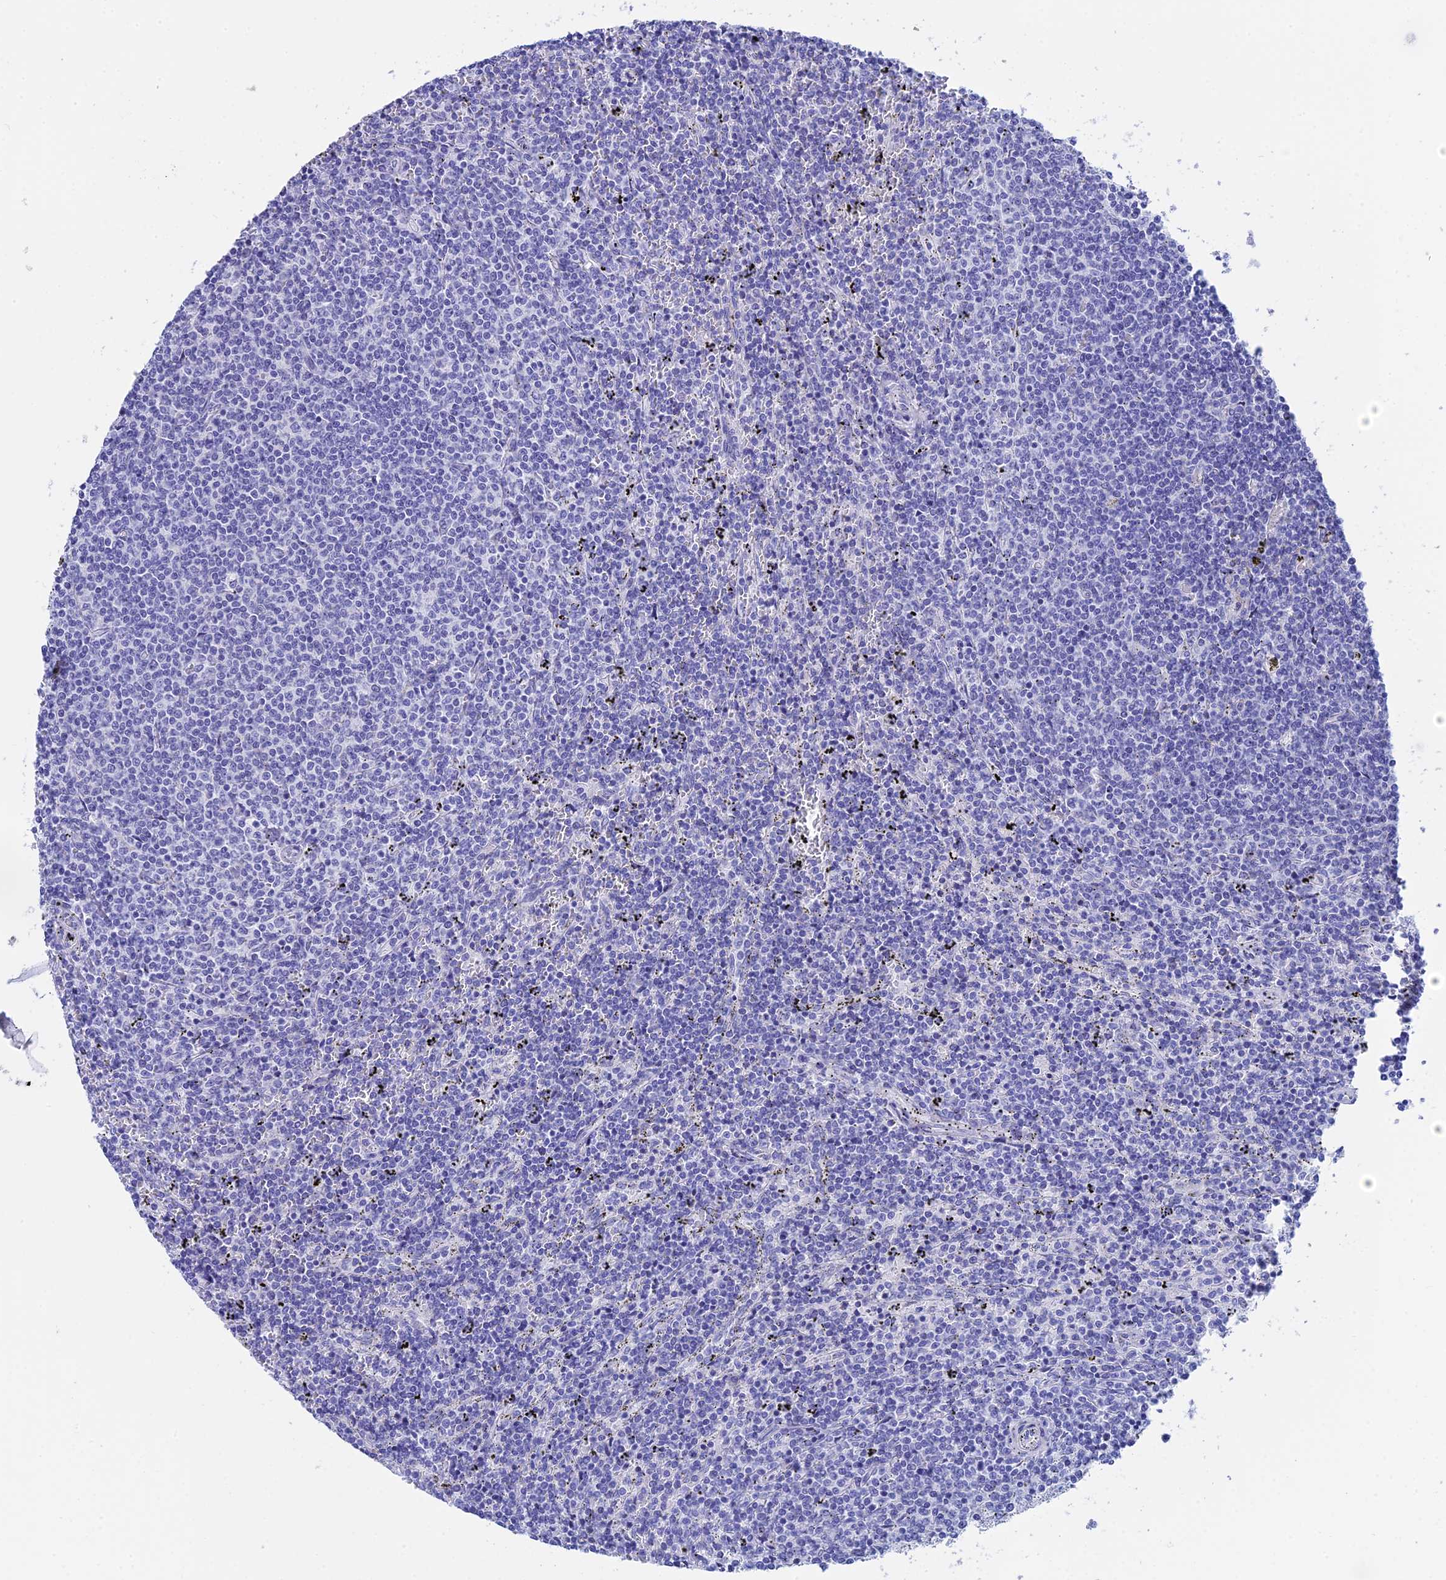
{"staining": {"intensity": "negative", "quantity": "none", "location": "none"}, "tissue": "lymphoma", "cell_type": "Tumor cells", "image_type": "cancer", "snomed": [{"axis": "morphology", "description": "Malignant lymphoma, non-Hodgkin's type, Low grade"}, {"axis": "topography", "description": "Spleen"}], "caption": "Immunohistochemistry (IHC) photomicrograph of neoplastic tissue: human low-grade malignant lymphoma, non-Hodgkin's type stained with DAB exhibits no significant protein expression in tumor cells.", "gene": "TEX101", "patient": {"sex": "female", "age": 50}}